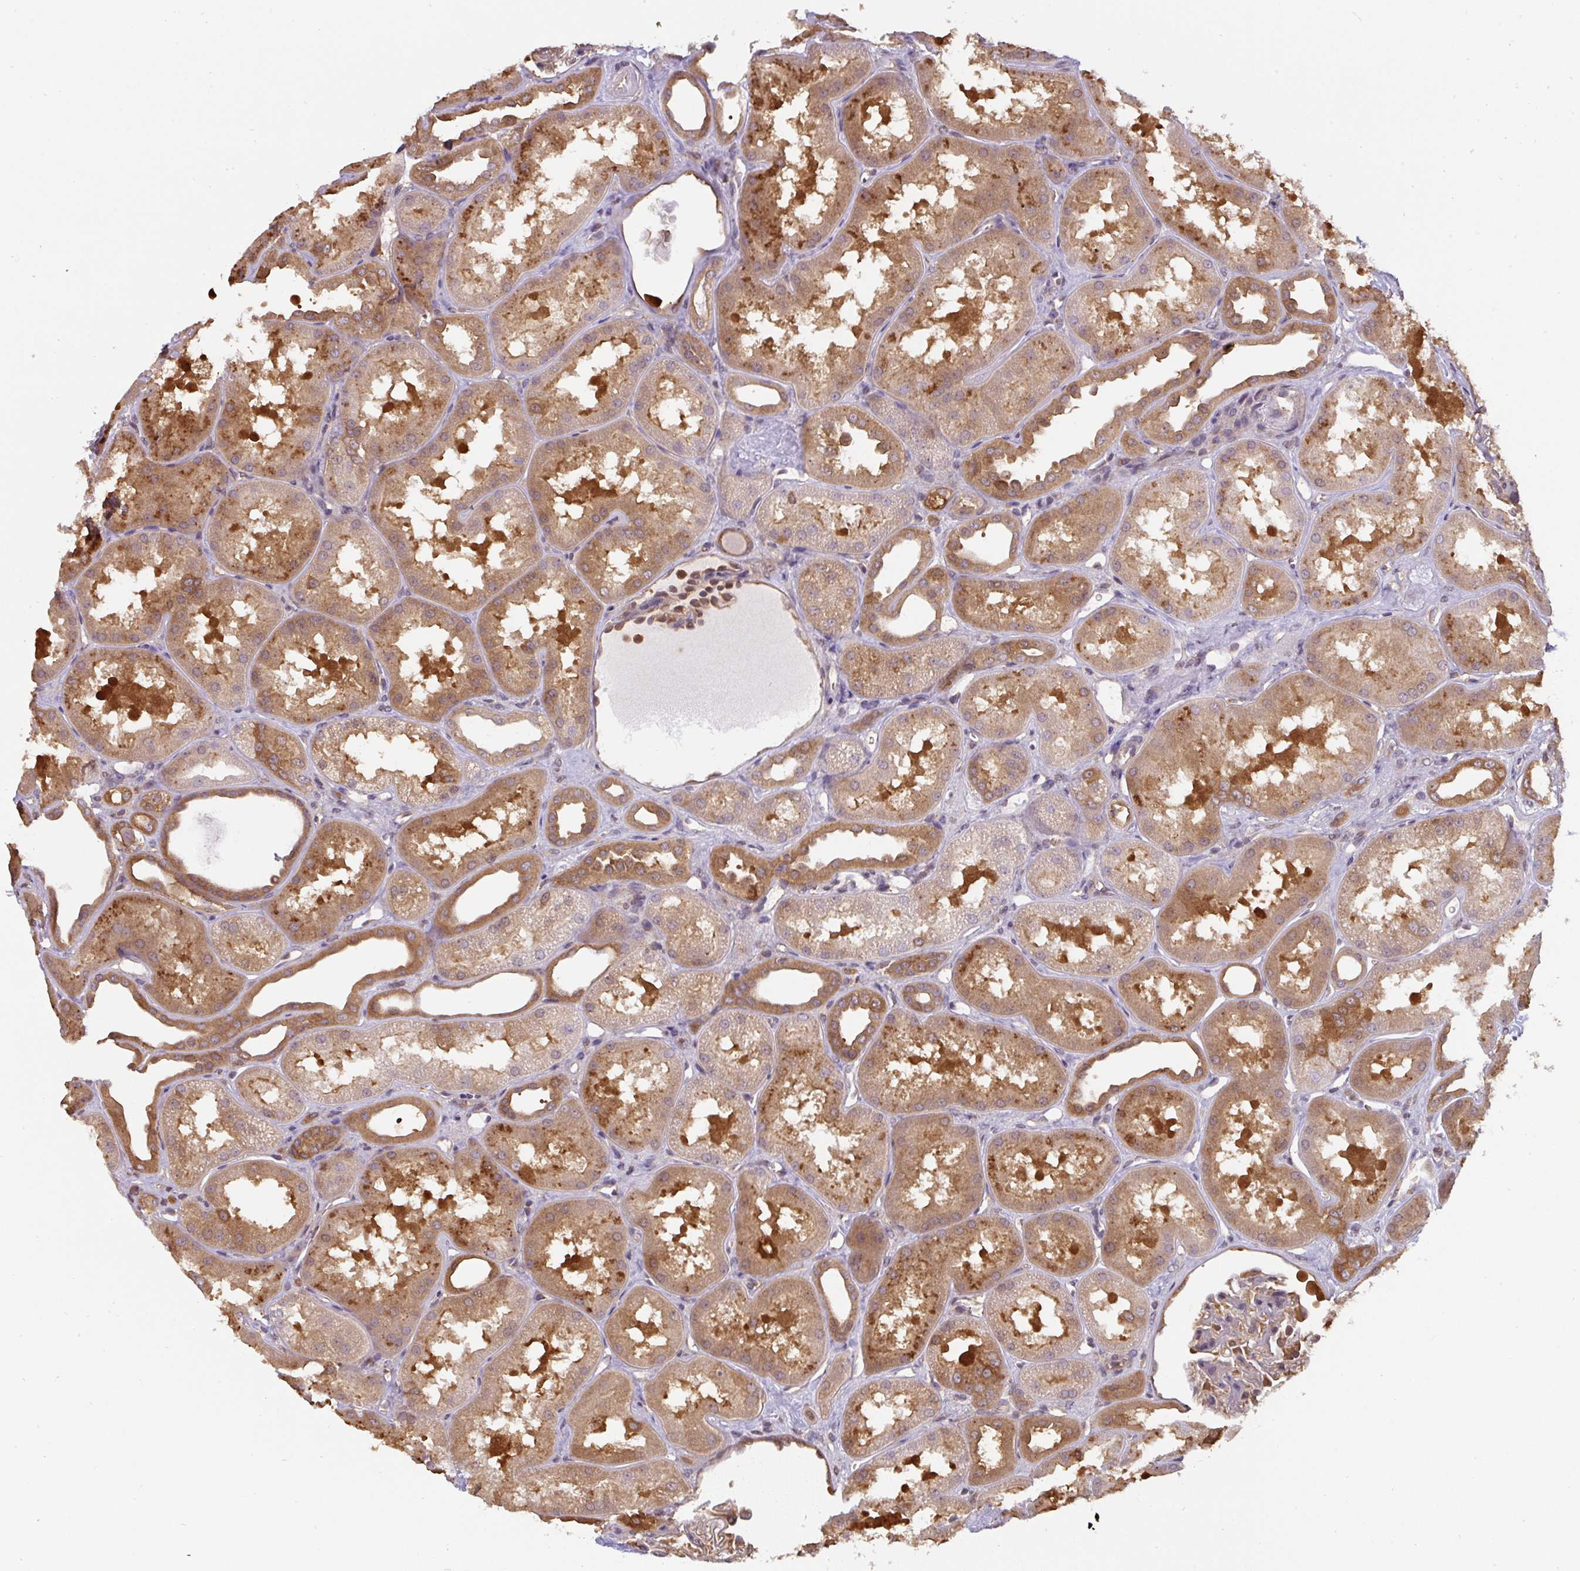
{"staining": {"intensity": "negative", "quantity": "none", "location": "none"}, "tissue": "kidney", "cell_type": "Cells in glomeruli", "image_type": "normal", "snomed": [{"axis": "morphology", "description": "Normal tissue, NOS"}, {"axis": "topography", "description": "Kidney"}], "caption": "Immunohistochemistry (IHC) histopathology image of unremarkable human kidney stained for a protein (brown), which demonstrates no positivity in cells in glomeruli.", "gene": "ST13", "patient": {"sex": "male", "age": 61}}